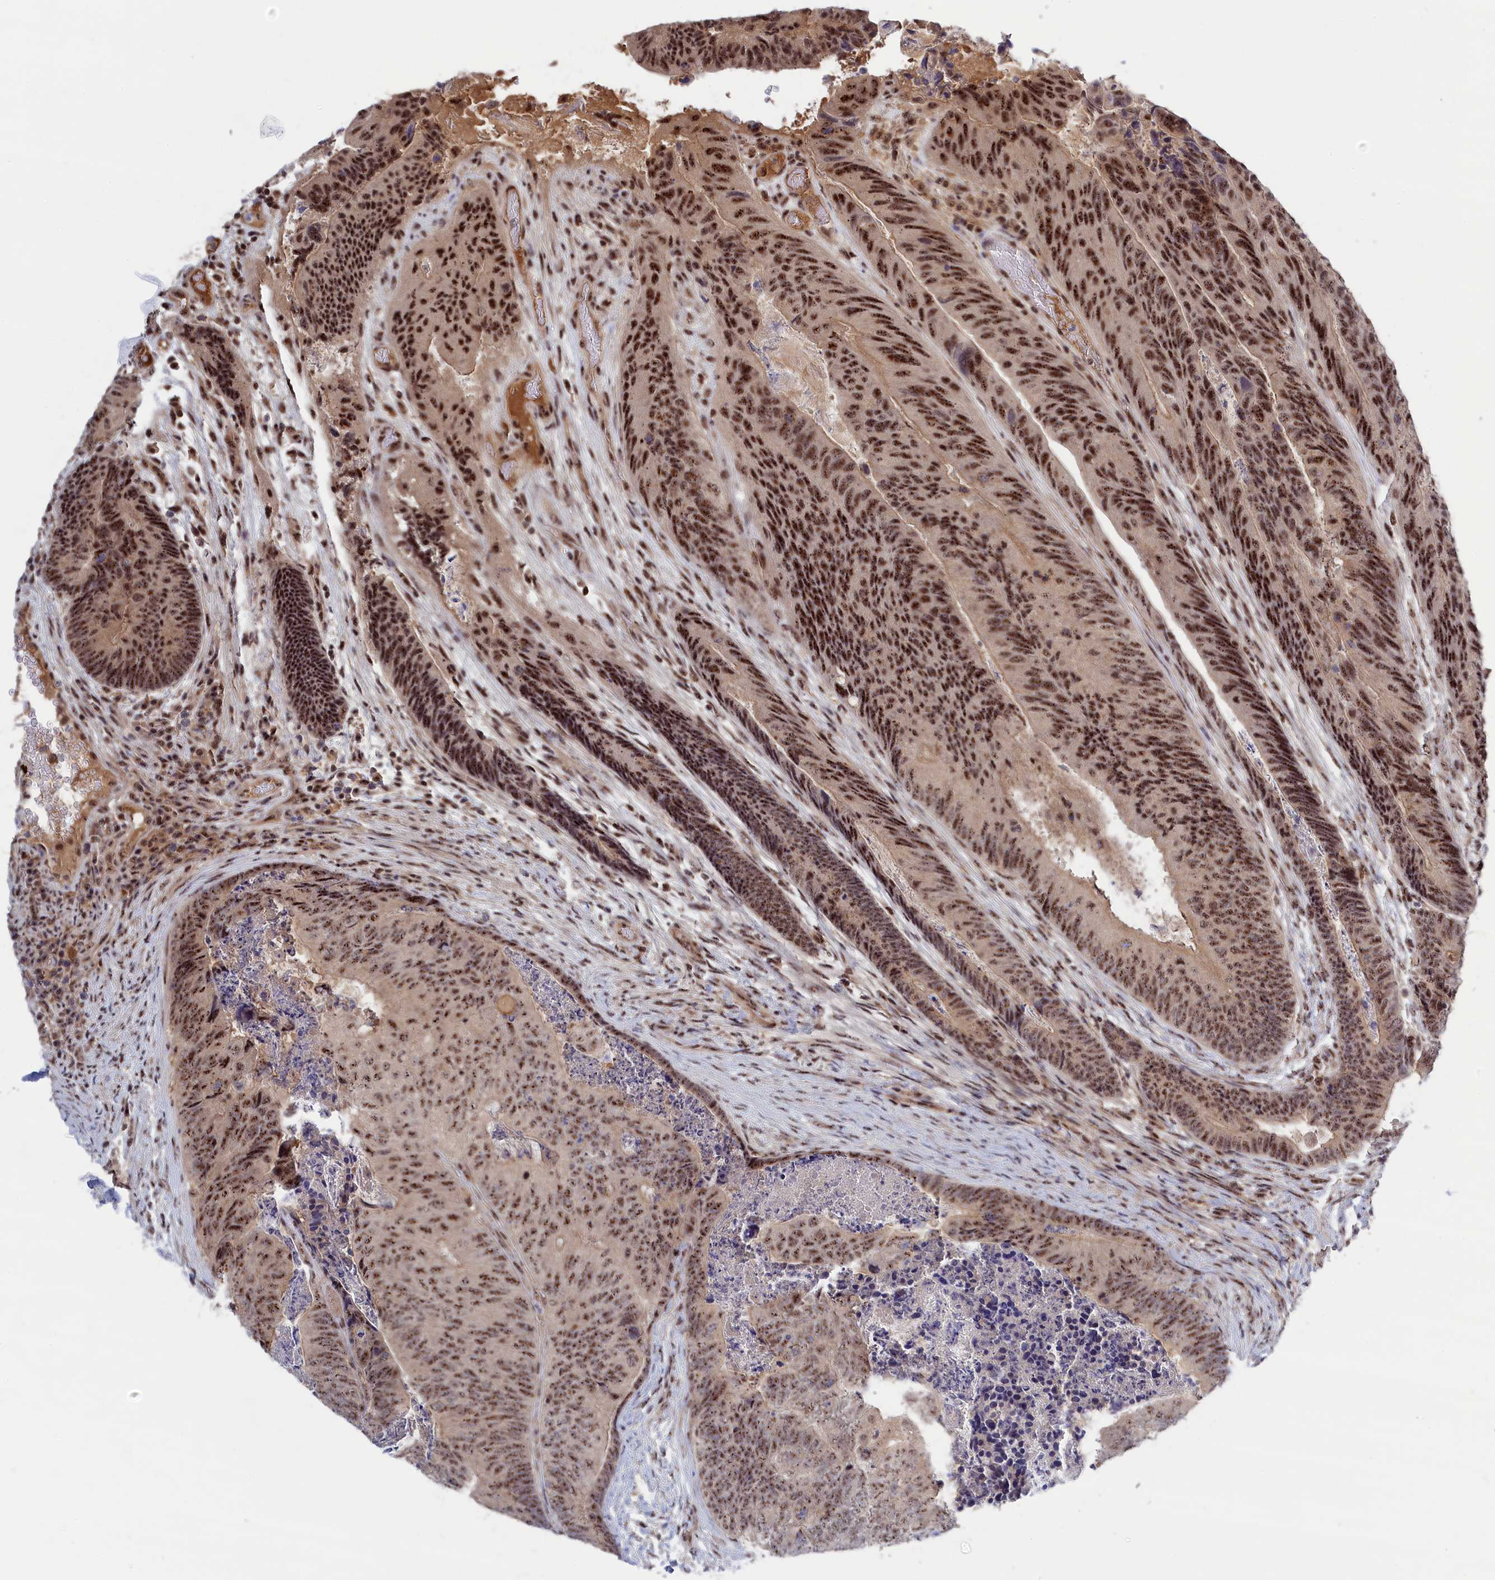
{"staining": {"intensity": "moderate", "quantity": ">75%", "location": "nuclear"}, "tissue": "colorectal cancer", "cell_type": "Tumor cells", "image_type": "cancer", "snomed": [{"axis": "morphology", "description": "Adenocarcinoma, NOS"}, {"axis": "topography", "description": "Colon"}], "caption": "Immunohistochemical staining of colorectal adenocarcinoma reveals medium levels of moderate nuclear protein positivity in approximately >75% of tumor cells.", "gene": "TAB1", "patient": {"sex": "female", "age": 67}}